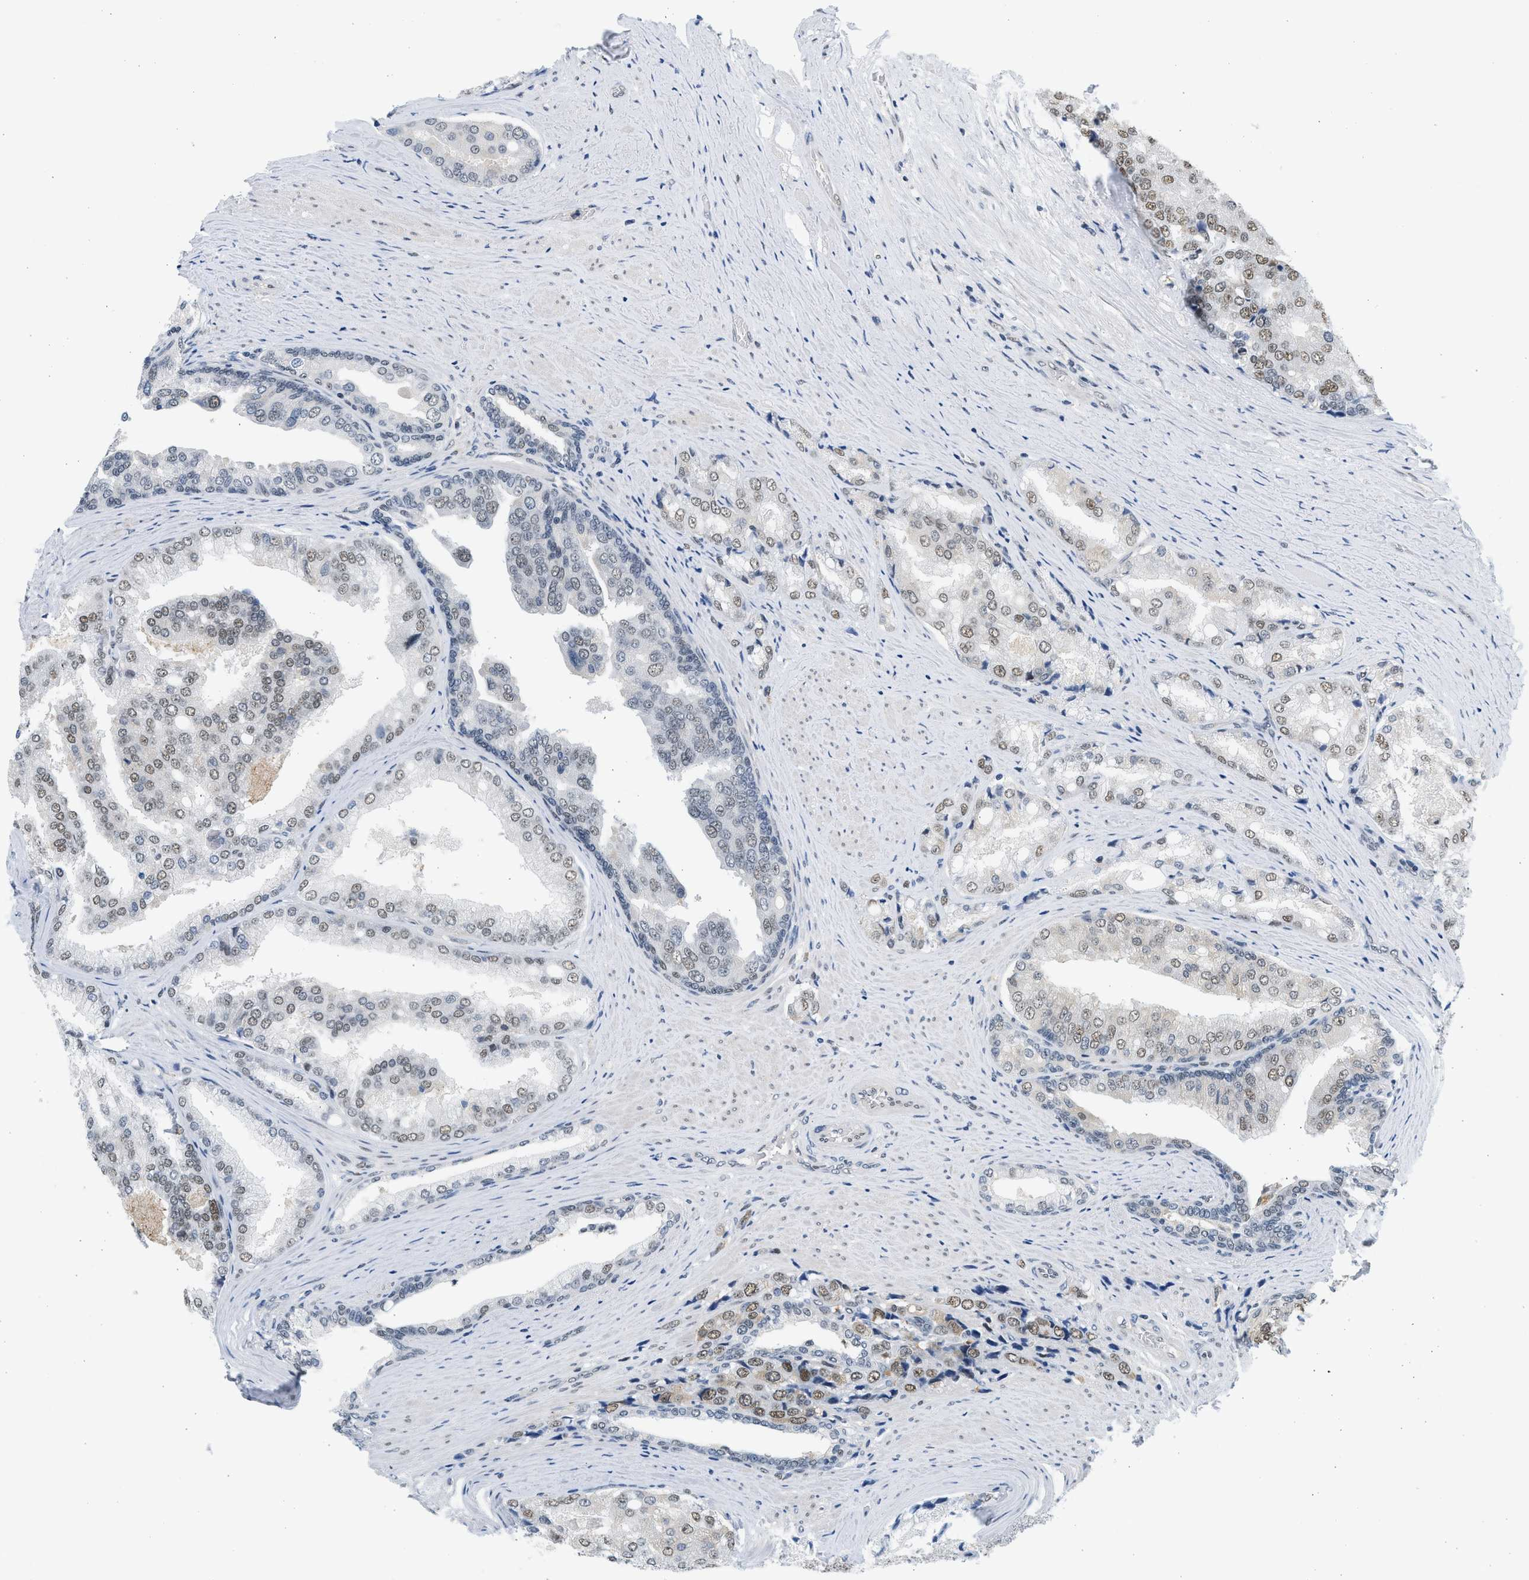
{"staining": {"intensity": "weak", "quantity": ">75%", "location": "nuclear"}, "tissue": "prostate cancer", "cell_type": "Tumor cells", "image_type": "cancer", "snomed": [{"axis": "morphology", "description": "Adenocarcinoma, High grade"}, {"axis": "topography", "description": "Prostate"}], "caption": "Protein positivity by IHC reveals weak nuclear expression in about >75% of tumor cells in prostate cancer (adenocarcinoma (high-grade)).", "gene": "HIPK1", "patient": {"sex": "male", "age": 50}}